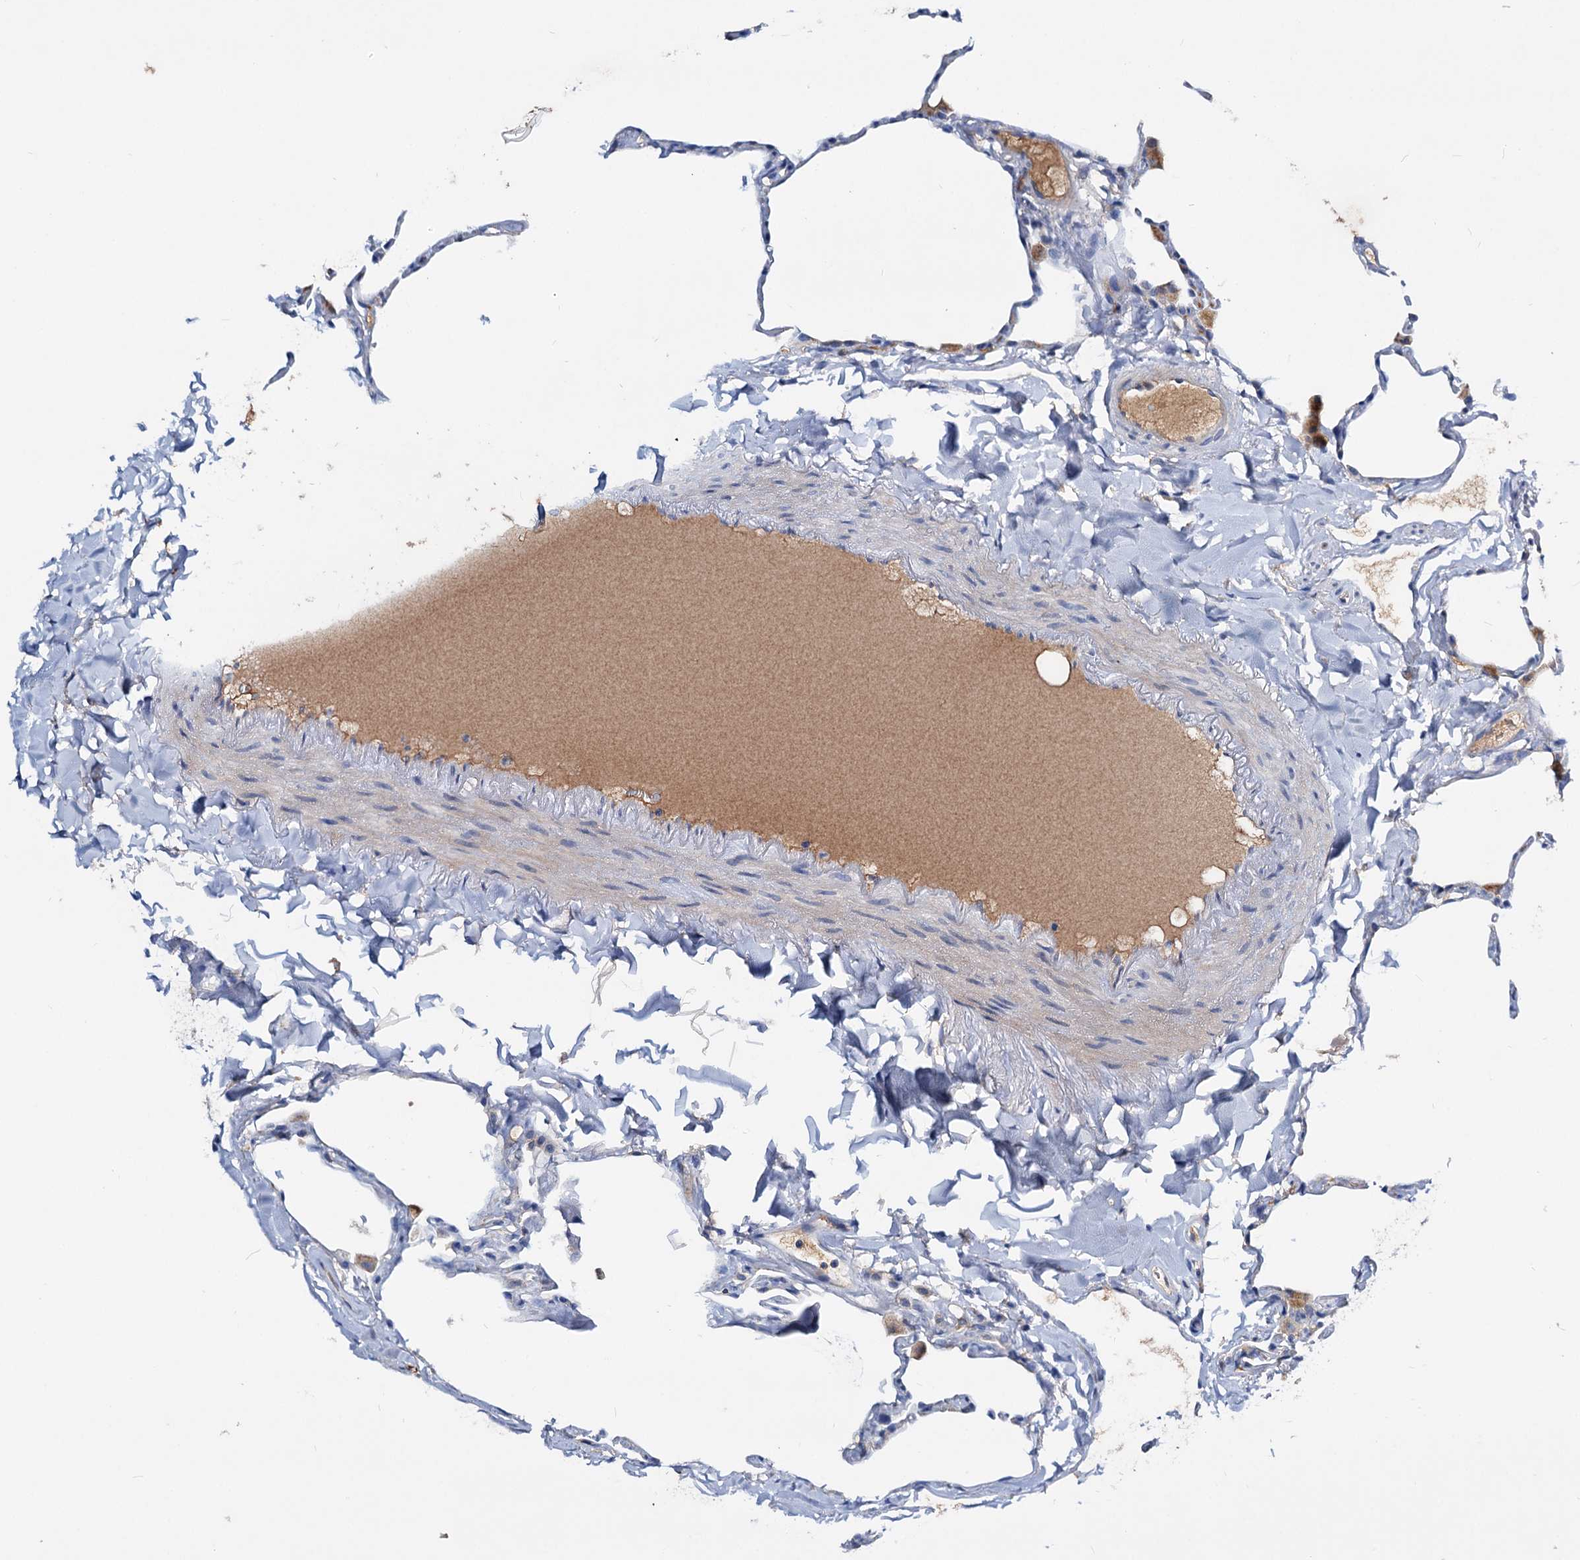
{"staining": {"intensity": "negative", "quantity": "none", "location": "none"}, "tissue": "lung", "cell_type": "Alveolar cells", "image_type": "normal", "snomed": [{"axis": "morphology", "description": "Normal tissue, NOS"}, {"axis": "topography", "description": "Lung"}], "caption": "IHC of unremarkable human lung exhibits no staining in alveolar cells. (DAB (3,3'-diaminobenzidine) immunohistochemistry with hematoxylin counter stain).", "gene": "ACY3", "patient": {"sex": "male", "age": 65}}